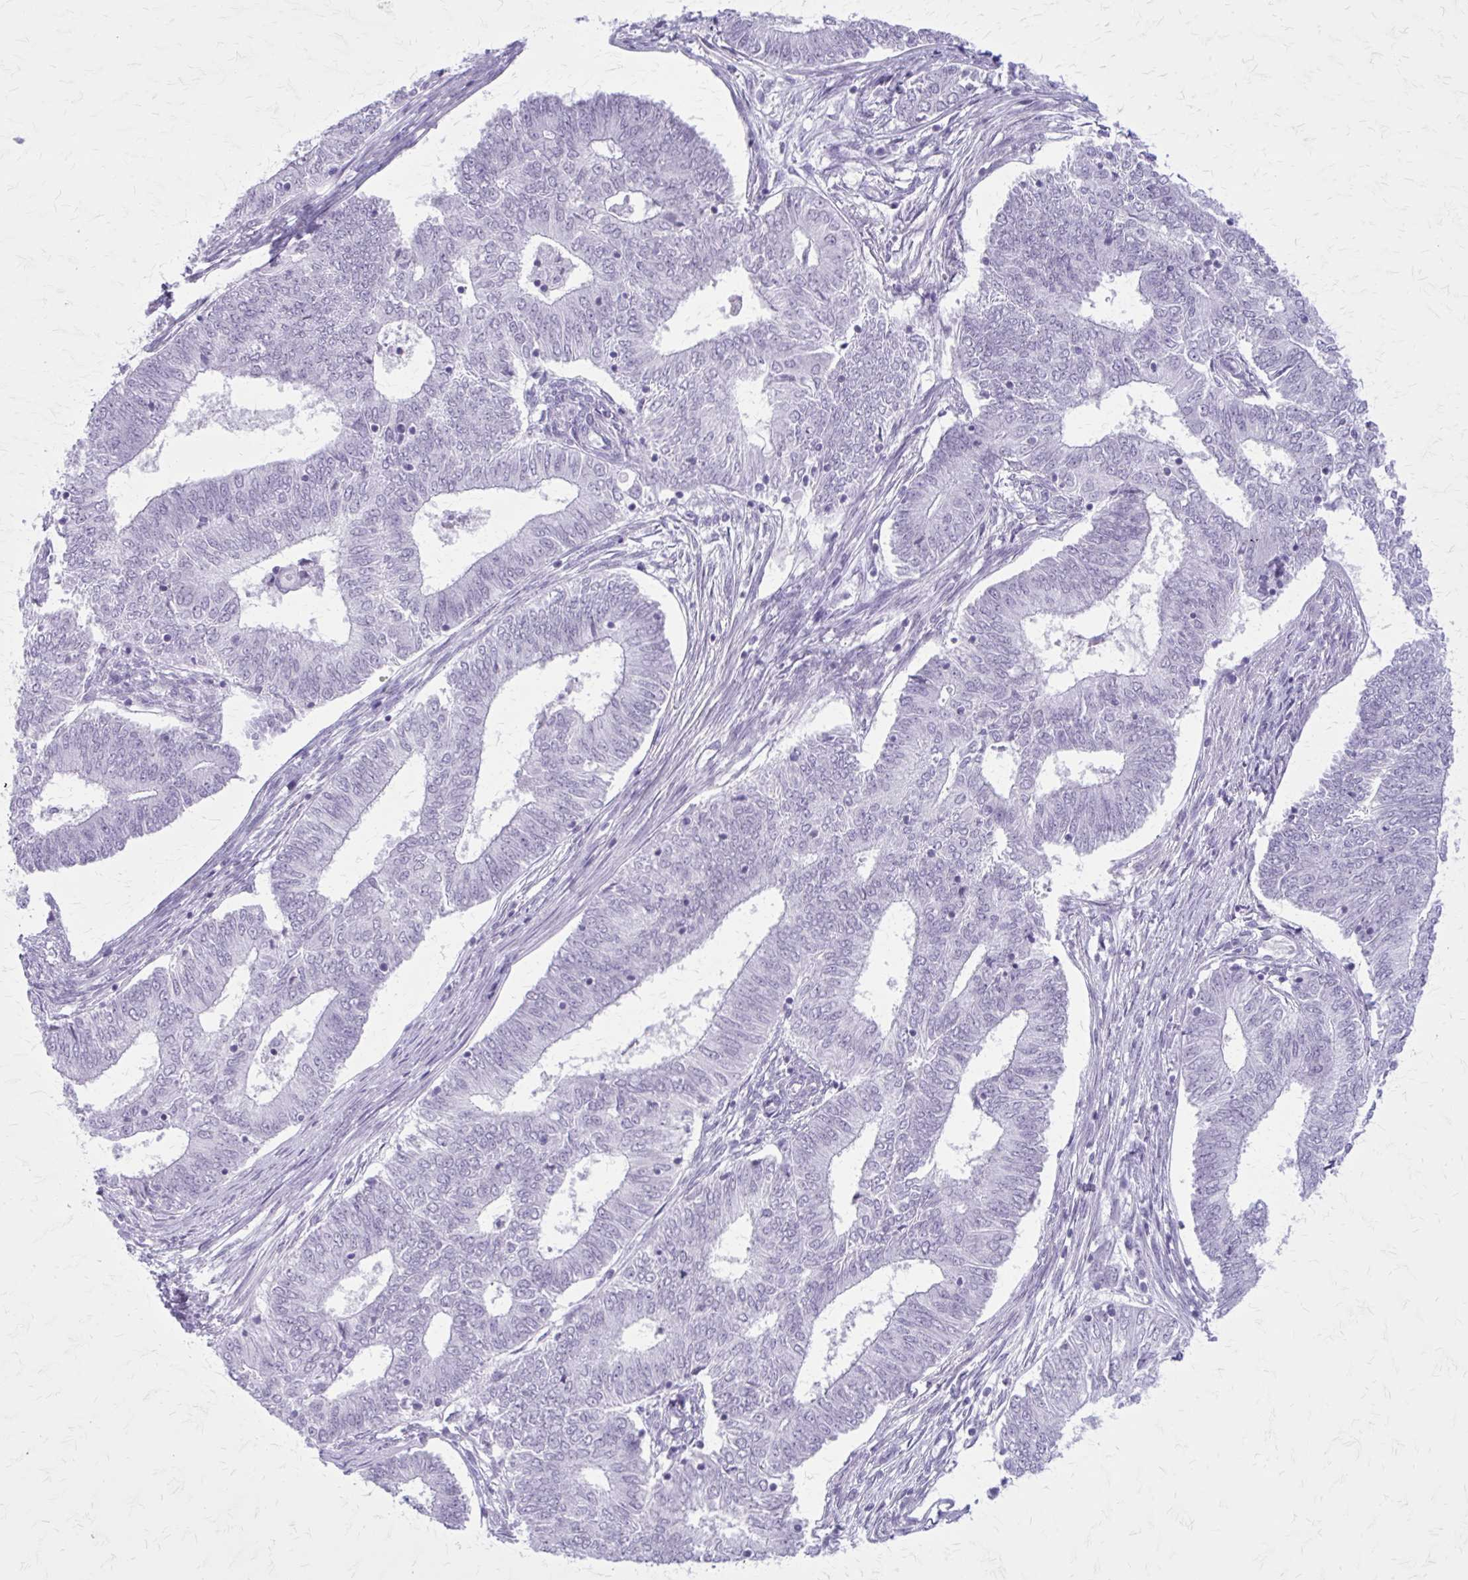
{"staining": {"intensity": "negative", "quantity": "none", "location": "none"}, "tissue": "endometrial cancer", "cell_type": "Tumor cells", "image_type": "cancer", "snomed": [{"axis": "morphology", "description": "Adenocarcinoma, NOS"}, {"axis": "topography", "description": "Endometrium"}], "caption": "This is a image of immunohistochemistry (IHC) staining of endometrial adenocarcinoma, which shows no positivity in tumor cells. Nuclei are stained in blue.", "gene": "GAD1", "patient": {"sex": "female", "age": 62}}